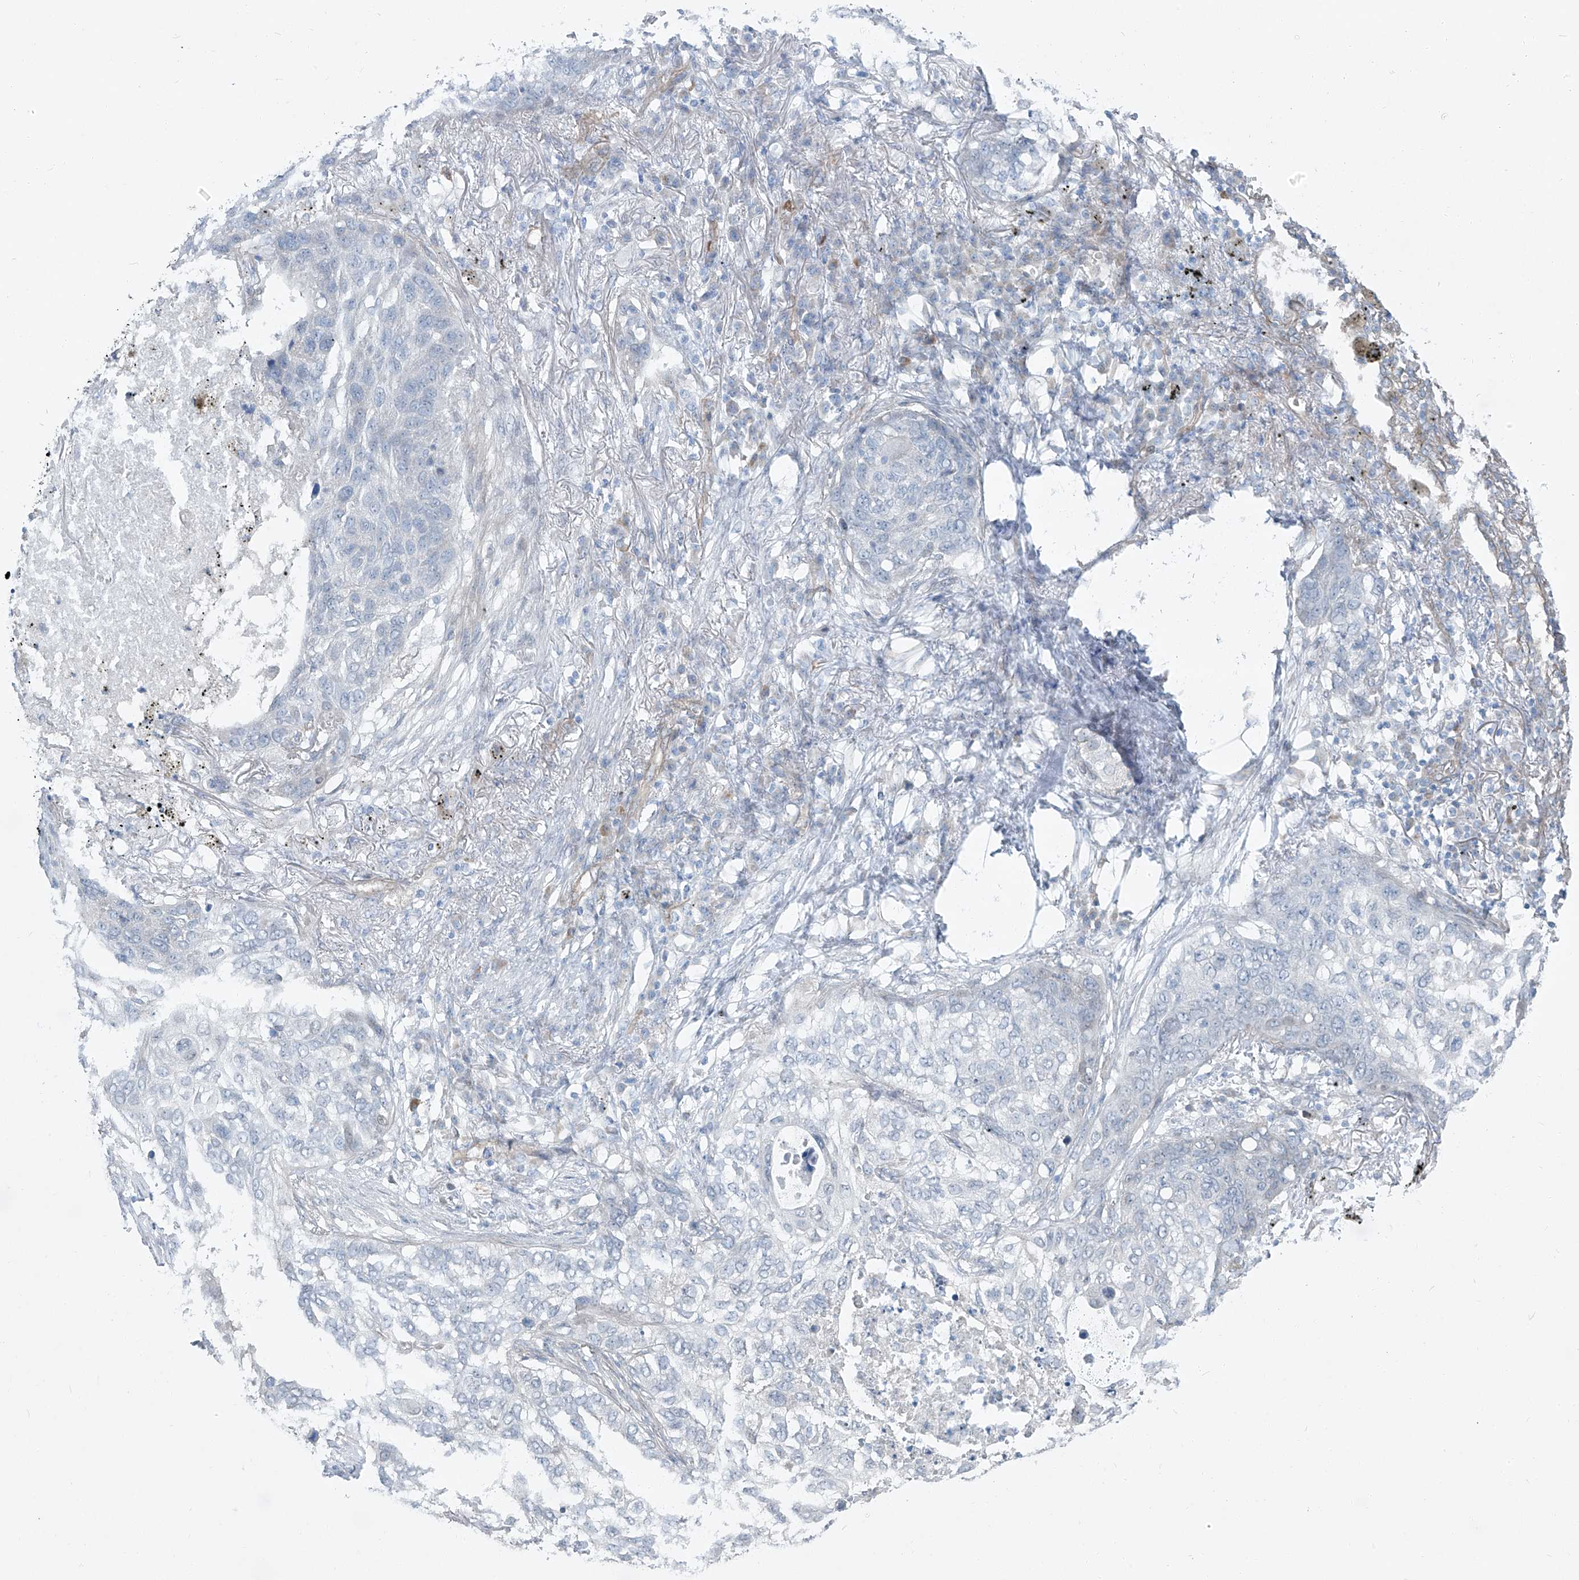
{"staining": {"intensity": "negative", "quantity": "none", "location": "none"}, "tissue": "lung cancer", "cell_type": "Tumor cells", "image_type": "cancer", "snomed": [{"axis": "morphology", "description": "Squamous cell carcinoma, NOS"}, {"axis": "topography", "description": "Lung"}], "caption": "Immunohistochemistry micrograph of neoplastic tissue: human lung cancer stained with DAB (3,3'-diaminobenzidine) displays no significant protein staining in tumor cells. (Brightfield microscopy of DAB (3,3'-diaminobenzidine) immunohistochemistry at high magnification).", "gene": "TNS2", "patient": {"sex": "female", "age": 63}}